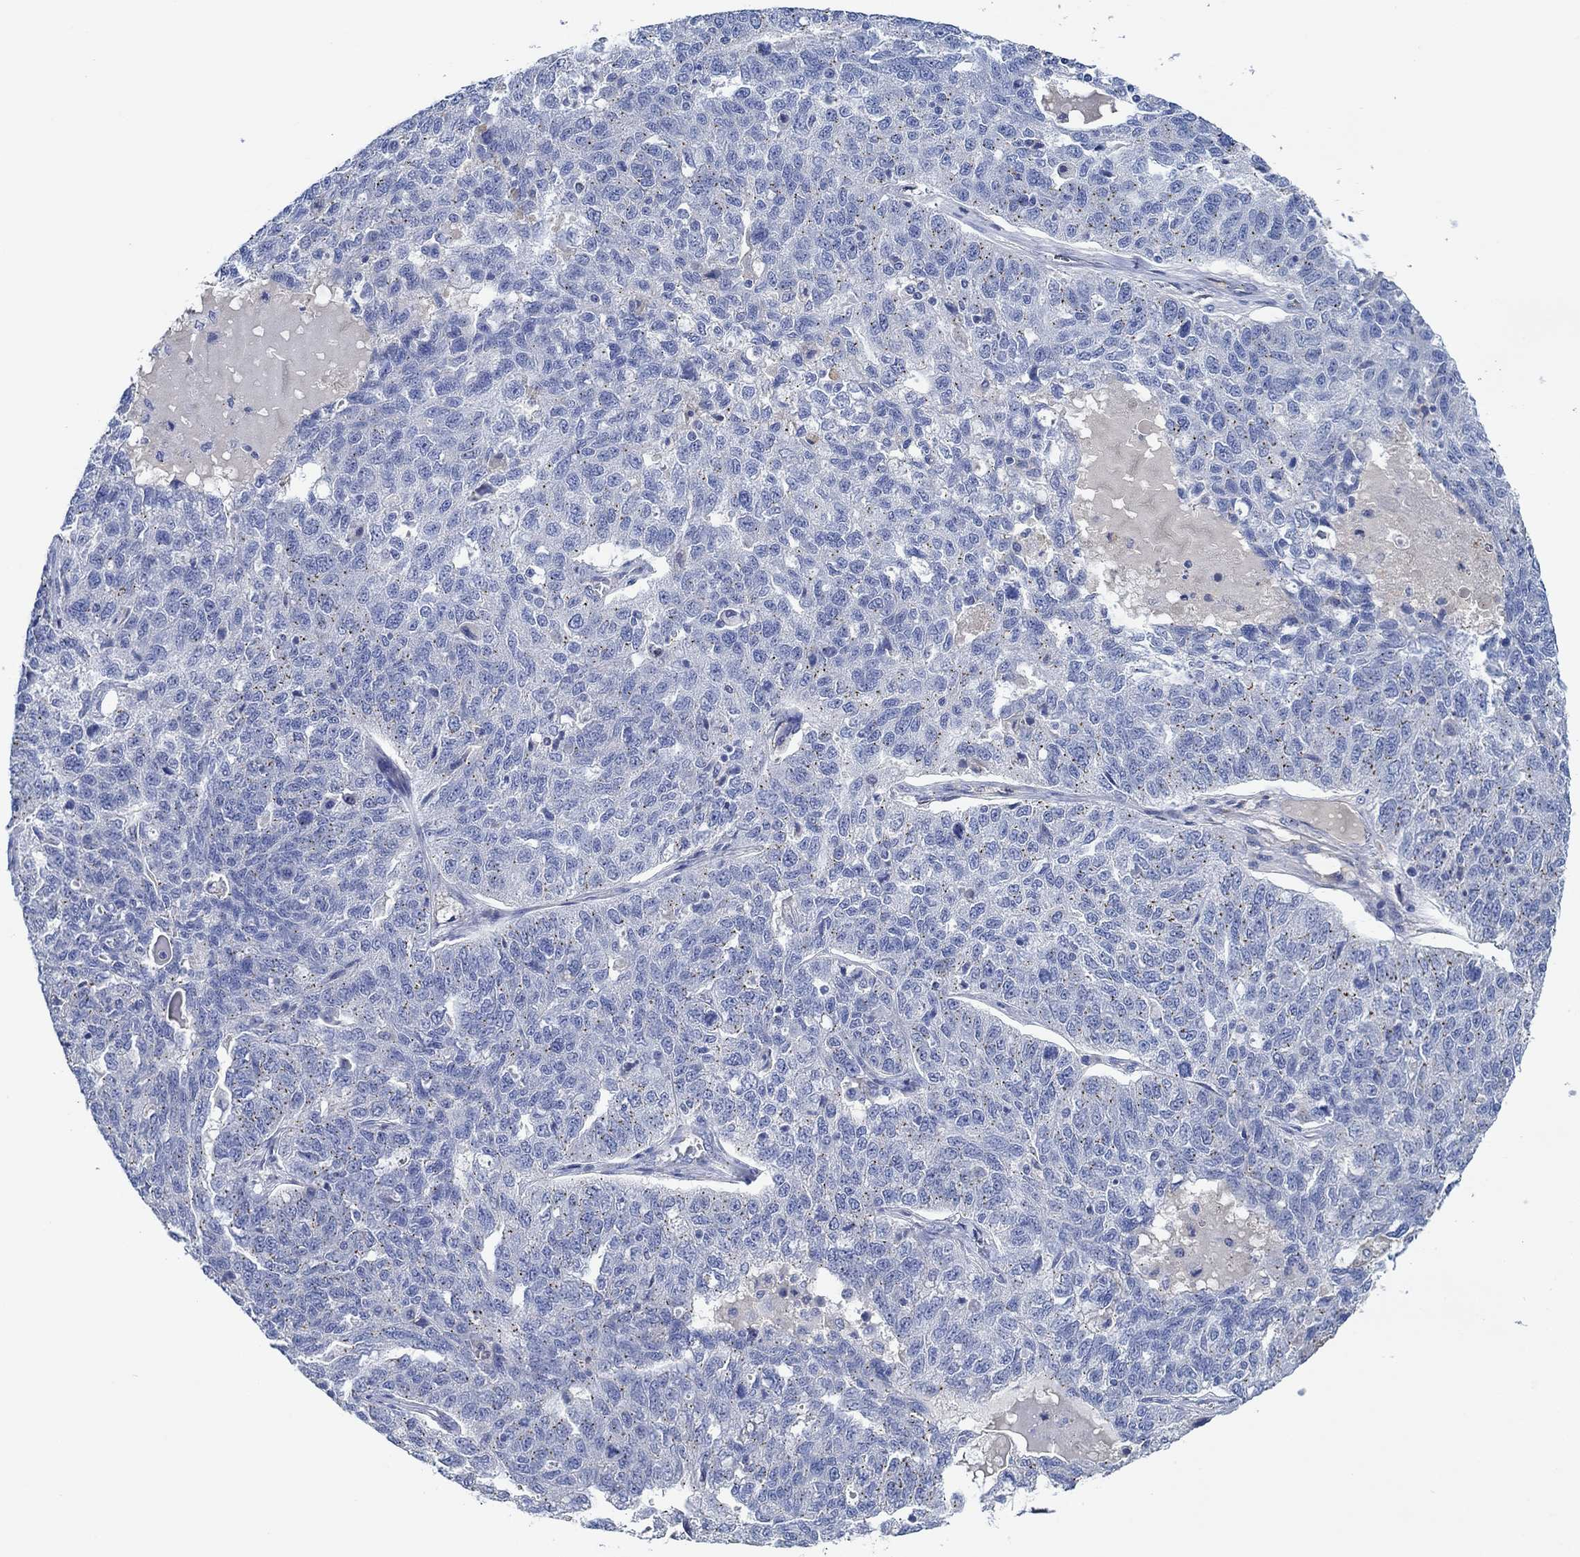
{"staining": {"intensity": "negative", "quantity": "none", "location": "none"}, "tissue": "ovarian cancer", "cell_type": "Tumor cells", "image_type": "cancer", "snomed": [{"axis": "morphology", "description": "Cystadenocarcinoma, serous, NOS"}, {"axis": "topography", "description": "Ovary"}], "caption": "Immunohistochemistry of human ovarian serous cystadenocarcinoma shows no staining in tumor cells.", "gene": "CPM", "patient": {"sex": "female", "age": 71}}